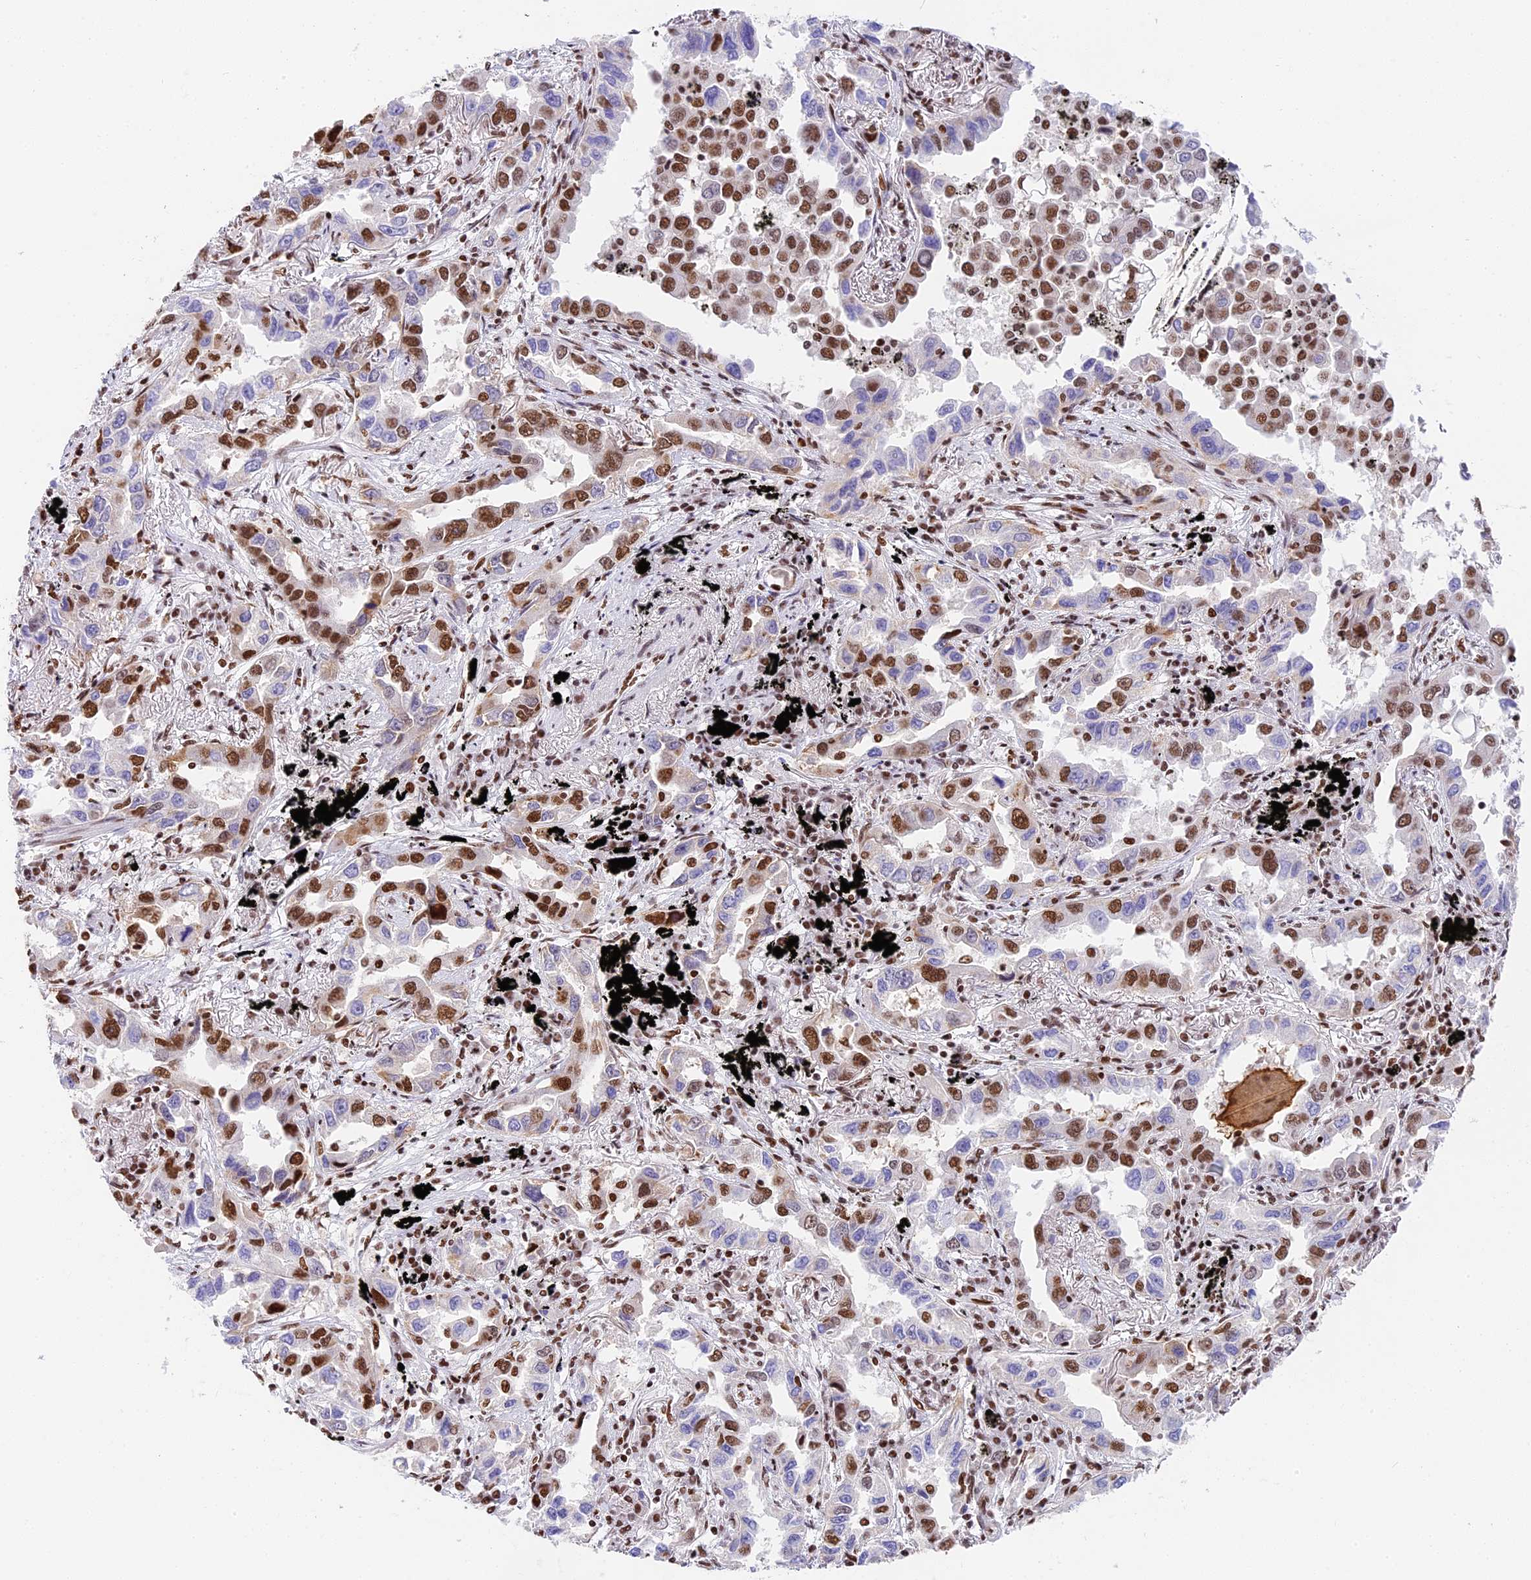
{"staining": {"intensity": "moderate", "quantity": "25%-75%", "location": "nuclear"}, "tissue": "lung cancer", "cell_type": "Tumor cells", "image_type": "cancer", "snomed": [{"axis": "morphology", "description": "Adenocarcinoma, NOS"}, {"axis": "topography", "description": "Lung"}], "caption": "Protein staining of lung cancer (adenocarcinoma) tissue demonstrates moderate nuclear positivity in about 25%-75% of tumor cells.", "gene": "SBNO1", "patient": {"sex": "male", "age": 67}}